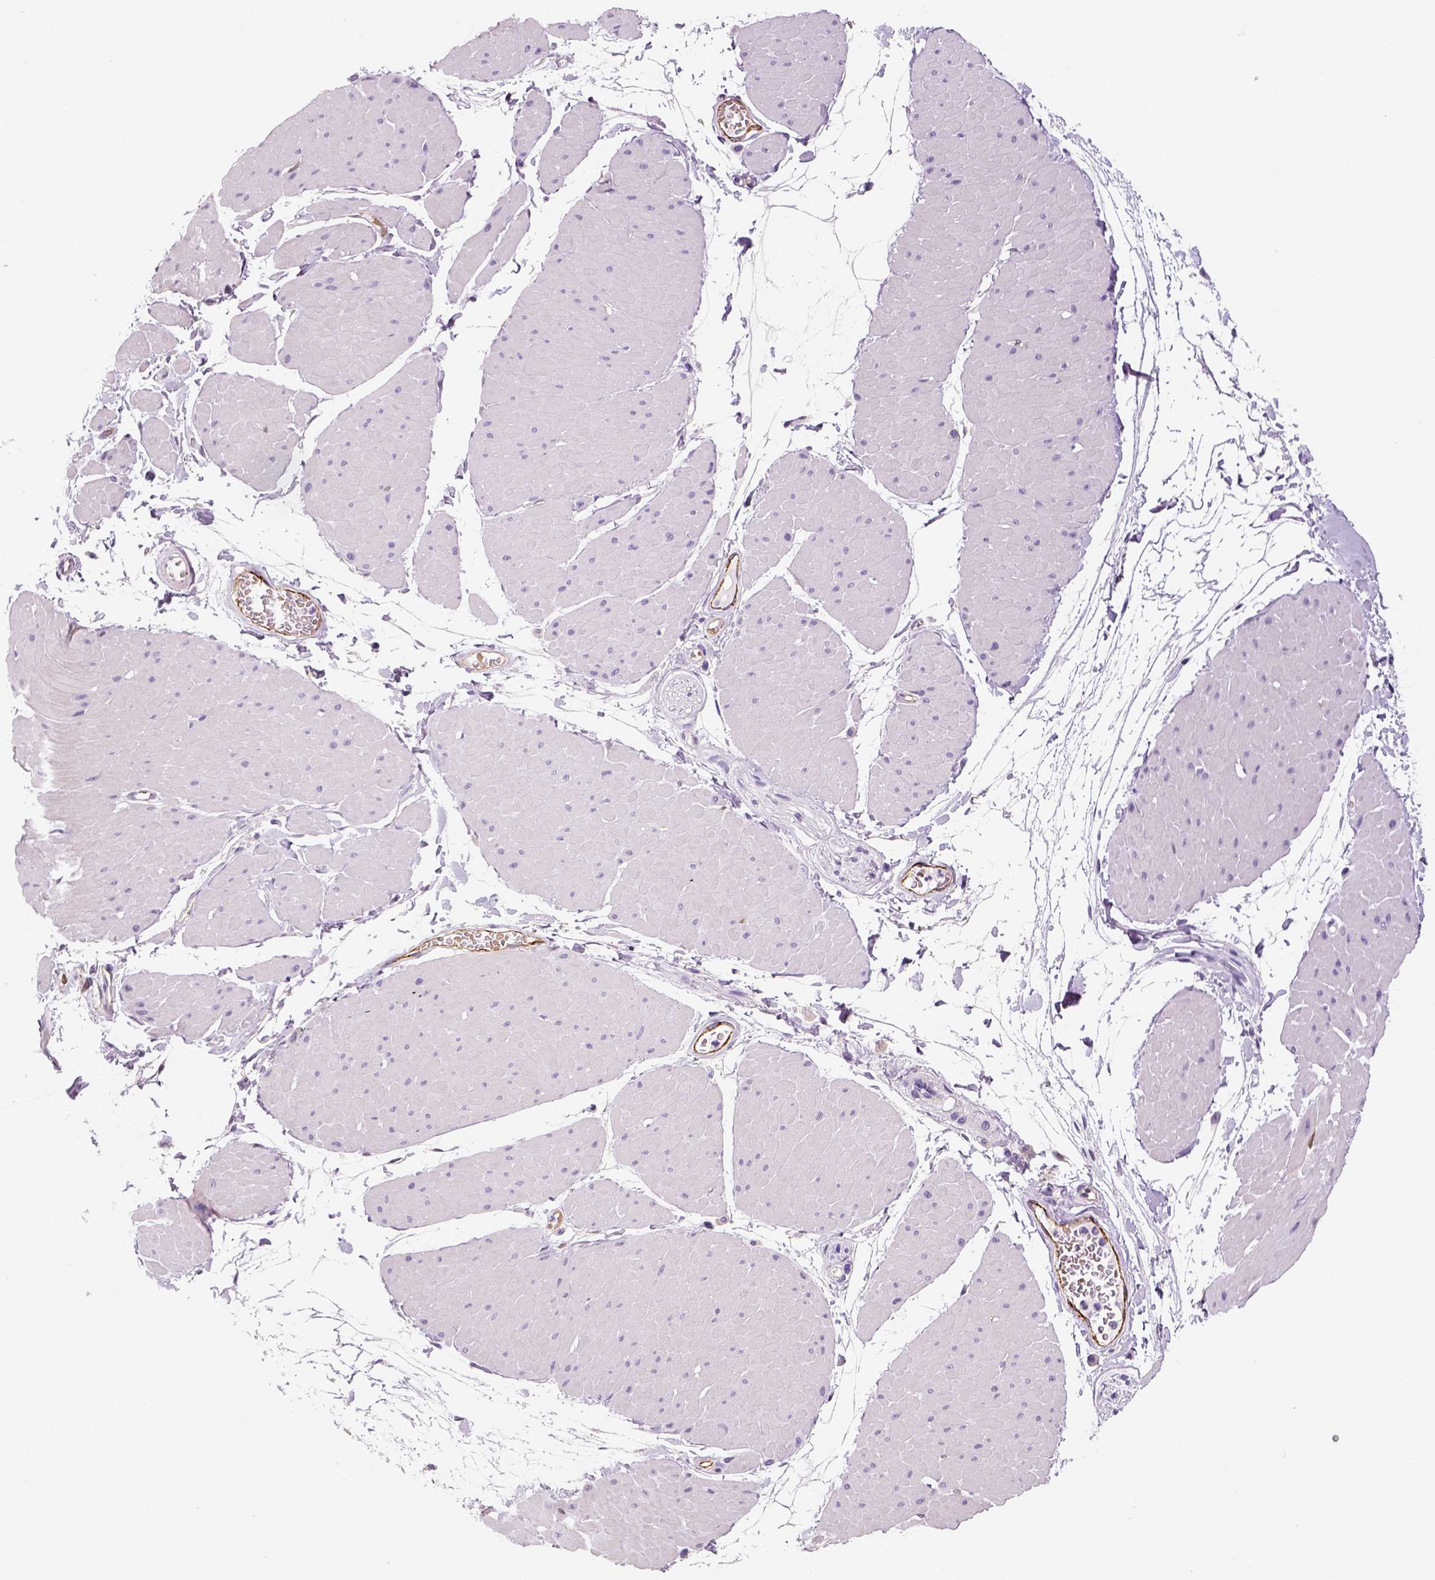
{"staining": {"intensity": "negative", "quantity": "none", "location": "none"}, "tissue": "adipose tissue", "cell_type": "Adipocytes", "image_type": "normal", "snomed": [{"axis": "morphology", "description": "Normal tissue, NOS"}, {"axis": "topography", "description": "Smooth muscle"}, {"axis": "topography", "description": "Peripheral nerve tissue"}], "caption": "Photomicrograph shows no significant protein expression in adipocytes of unremarkable adipose tissue.", "gene": "ENSG00000250349", "patient": {"sex": "male", "age": 58}}